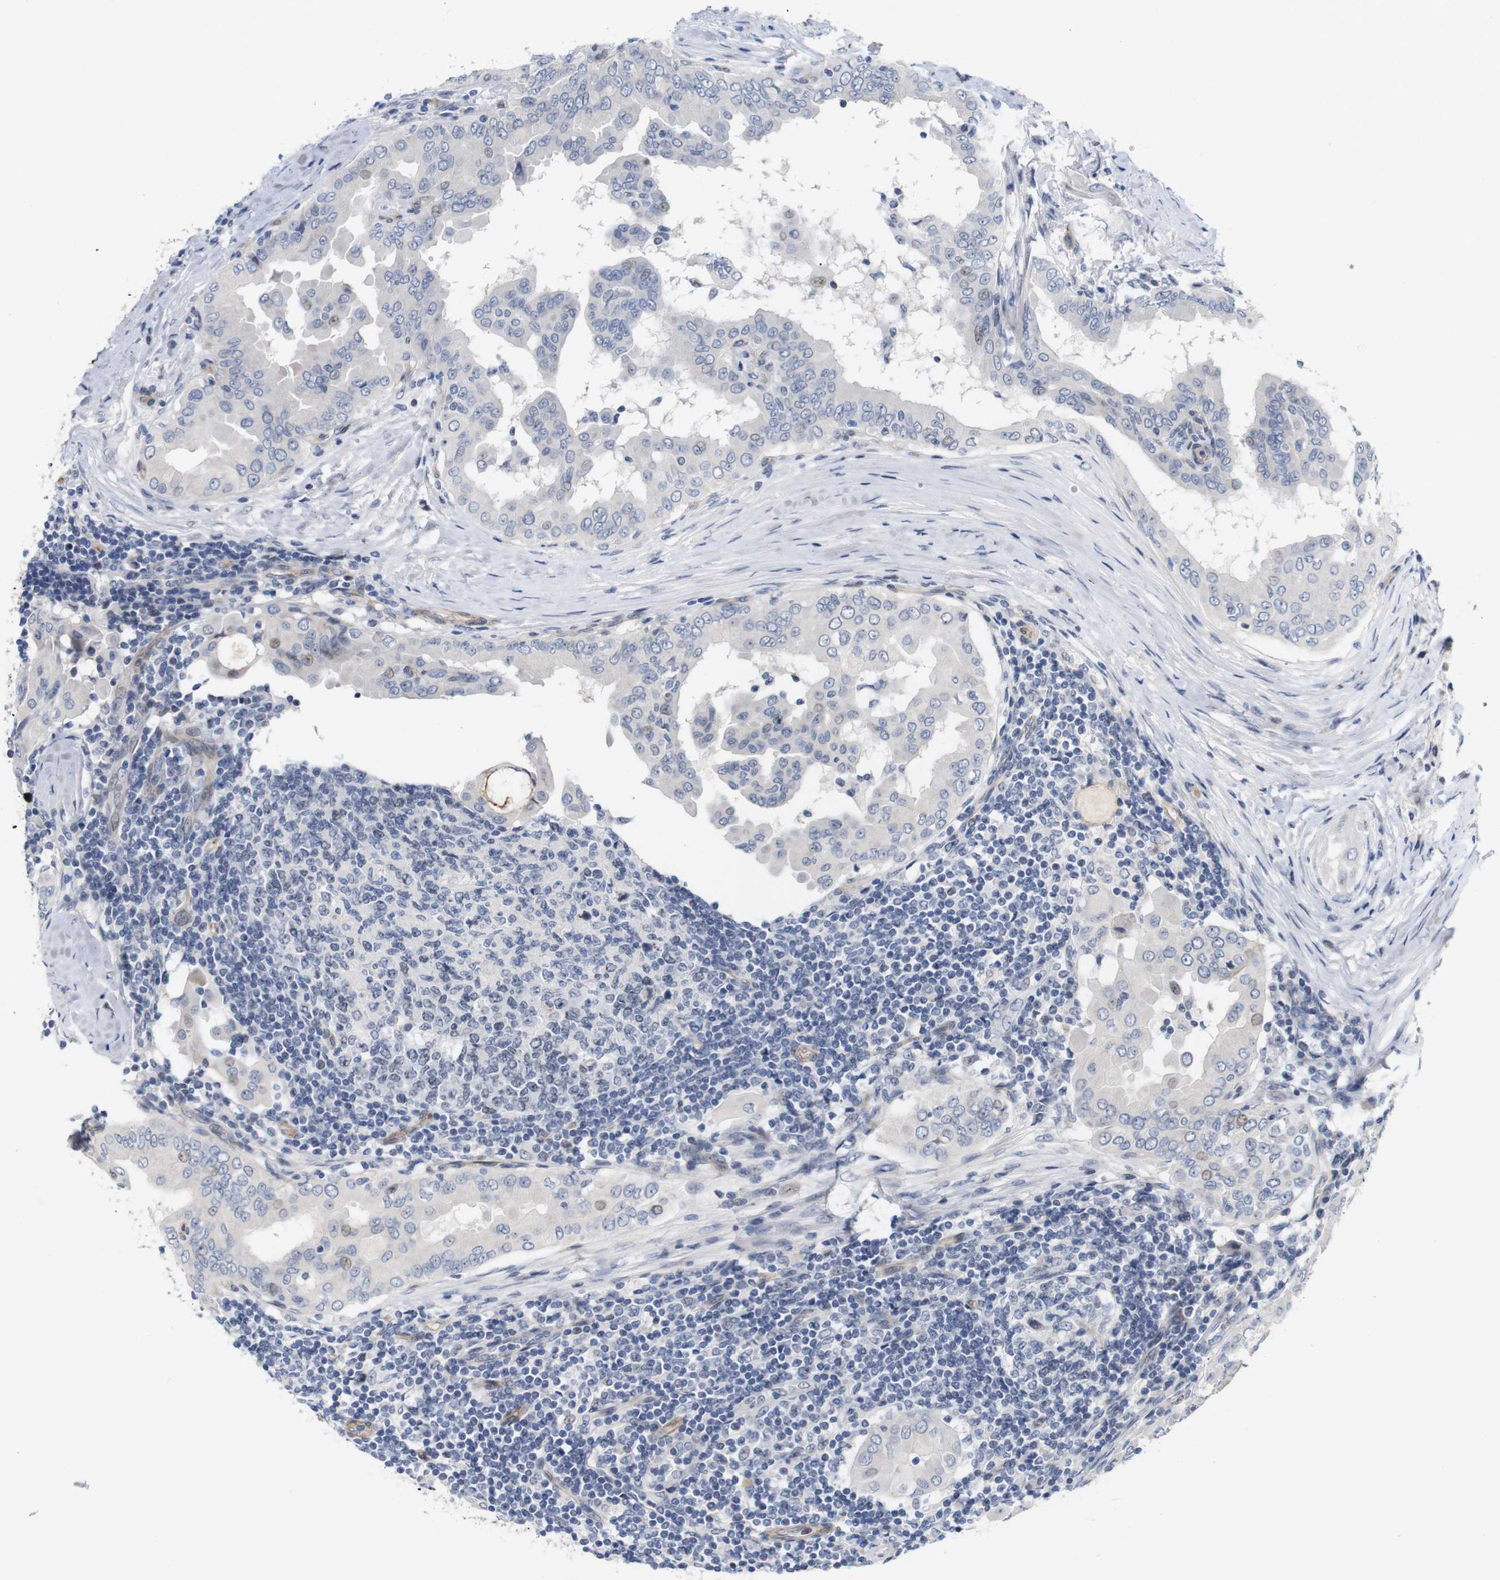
{"staining": {"intensity": "moderate", "quantity": "<25%", "location": "nuclear"}, "tissue": "thyroid cancer", "cell_type": "Tumor cells", "image_type": "cancer", "snomed": [{"axis": "morphology", "description": "Papillary adenocarcinoma, NOS"}, {"axis": "topography", "description": "Thyroid gland"}], "caption": "Thyroid cancer tissue reveals moderate nuclear positivity in approximately <25% of tumor cells", "gene": "CYB561", "patient": {"sex": "male", "age": 33}}